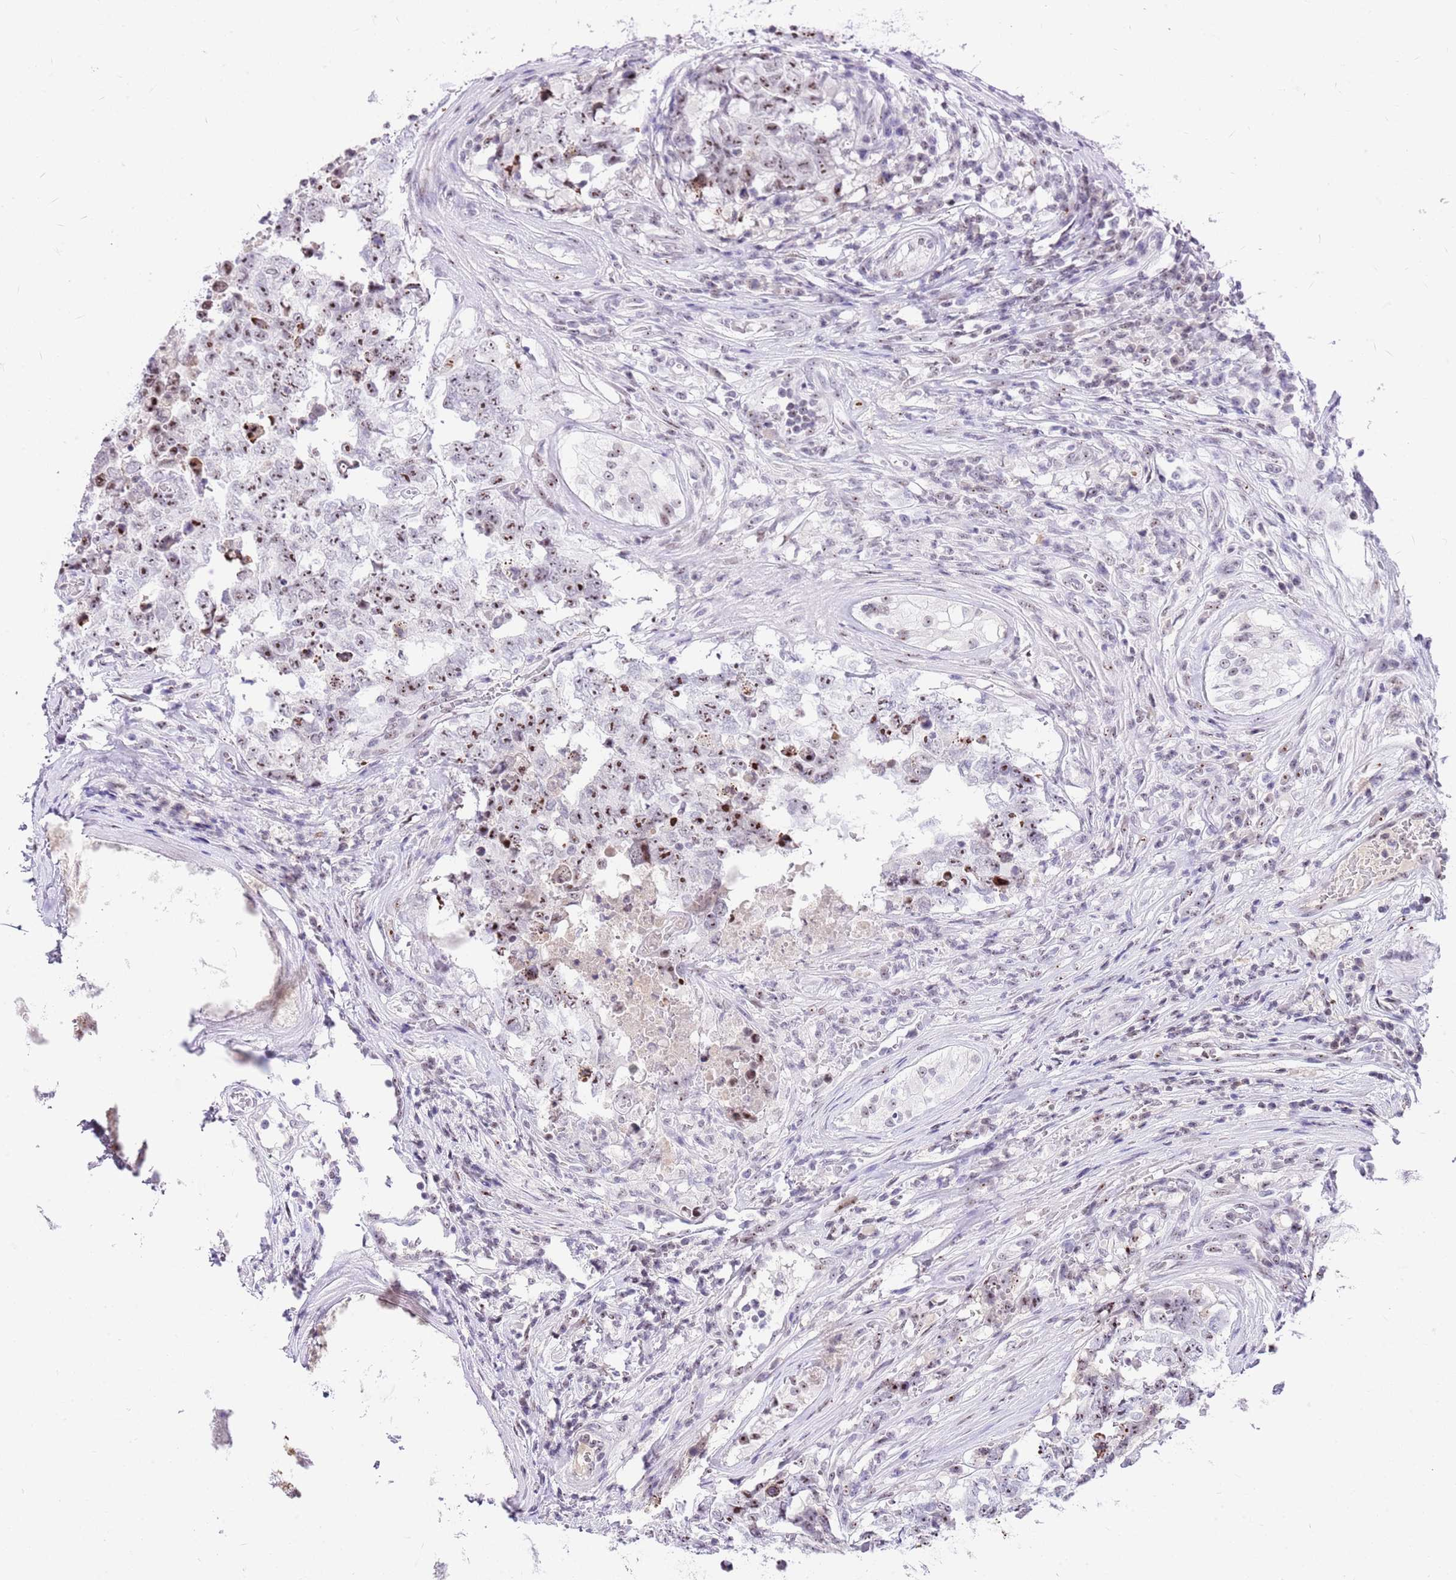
{"staining": {"intensity": "moderate", "quantity": ">75%", "location": "nuclear"}, "tissue": "testis cancer", "cell_type": "Tumor cells", "image_type": "cancer", "snomed": [{"axis": "morphology", "description": "Normal tissue, NOS"}, {"axis": "morphology", "description": "Carcinoma, Embryonal, NOS"}, {"axis": "topography", "description": "Testis"}, {"axis": "topography", "description": "Epididymis"}], "caption": "Tumor cells exhibit medium levels of moderate nuclear positivity in about >75% of cells in testis cancer (embryonal carcinoma). The protein is stained brown, and the nuclei are stained in blue (DAB IHC with brightfield microscopy, high magnification).", "gene": "NOP56", "patient": {"sex": "male", "age": 25}}